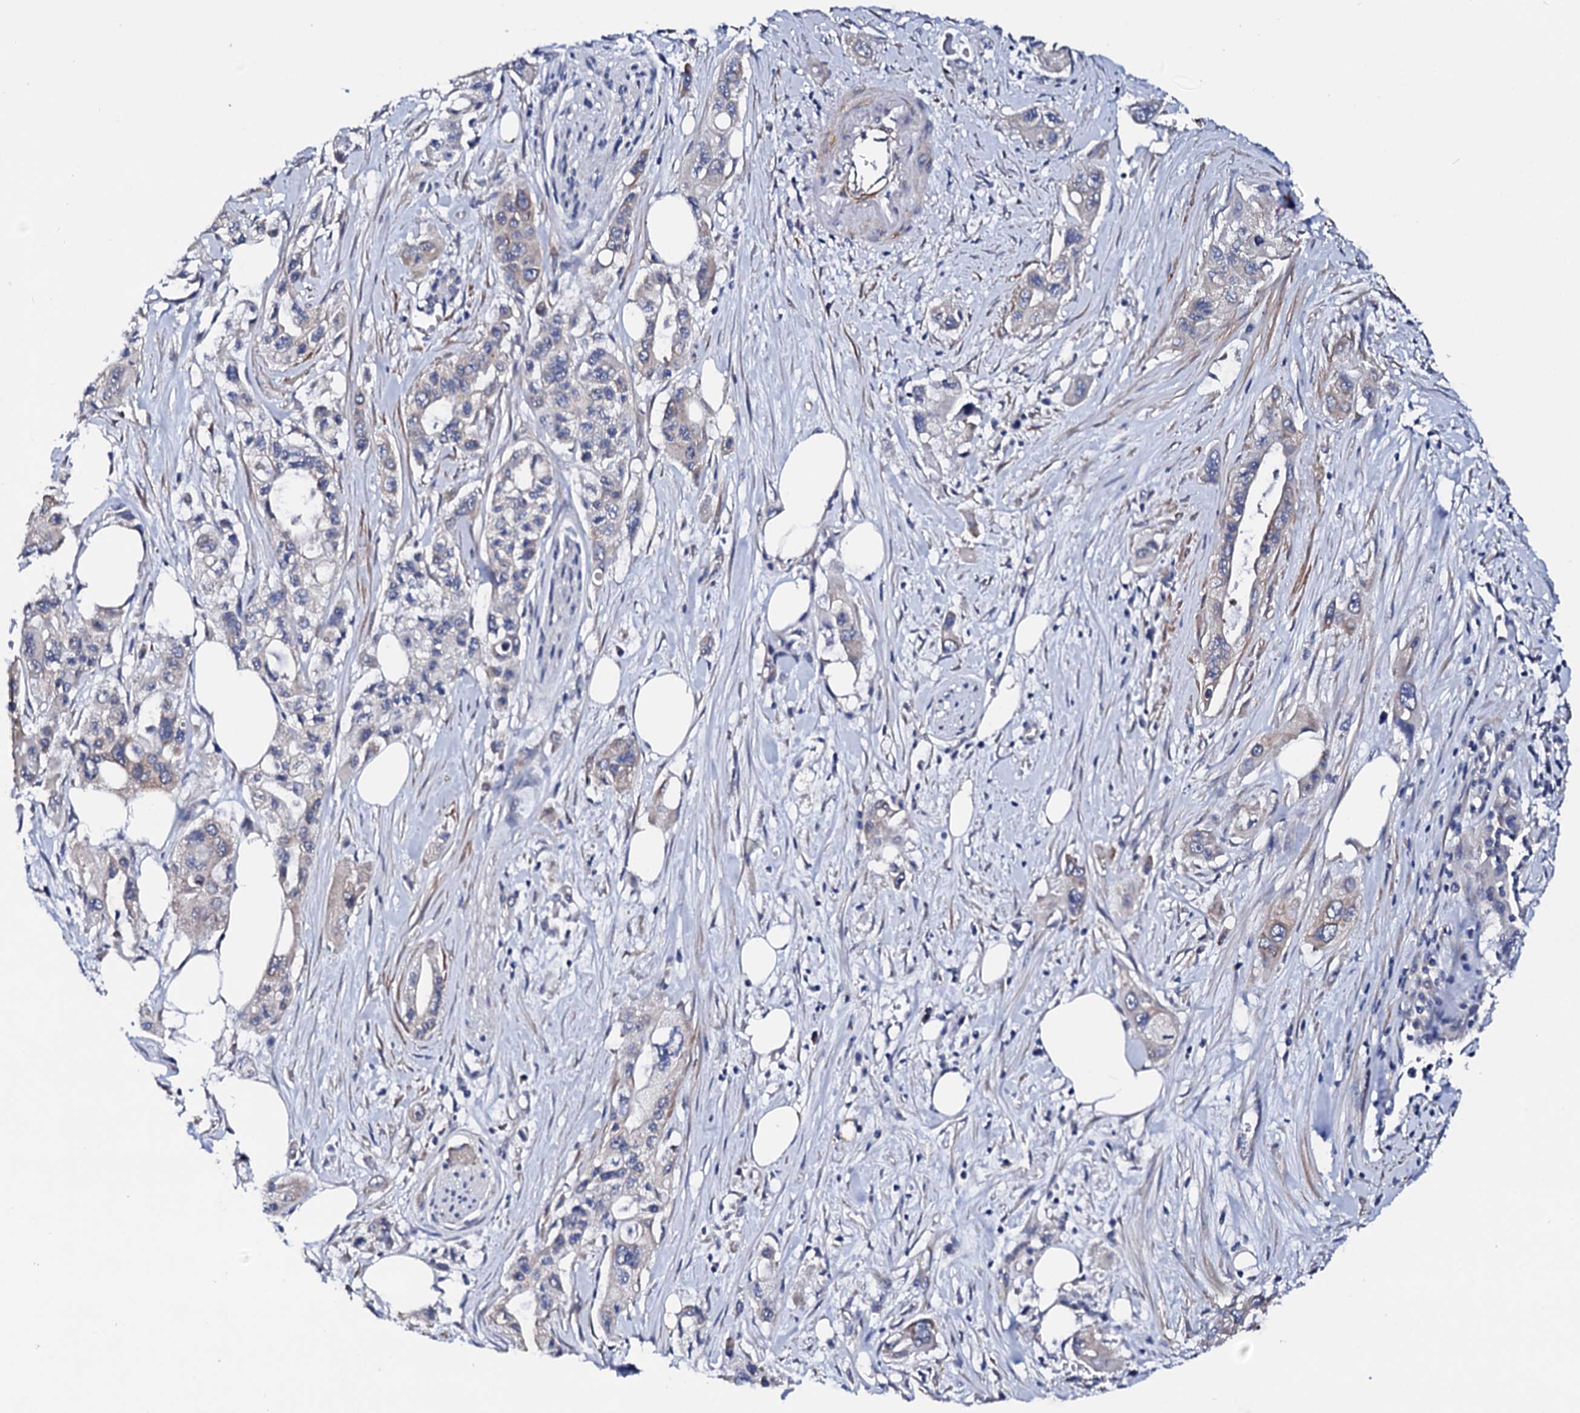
{"staining": {"intensity": "weak", "quantity": "<25%", "location": "cytoplasmic/membranous"}, "tissue": "pancreatic cancer", "cell_type": "Tumor cells", "image_type": "cancer", "snomed": [{"axis": "morphology", "description": "Adenocarcinoma, NOS"}, {"axis": "topography", "description": "Pancreas"}], "caption": "This is an IHC photomicrograph of human pancreatic adenocarcinoma. There is no expression in tumor cells.", "gene": "NUP58", "patient": {"sex": "male", "age": 75}}